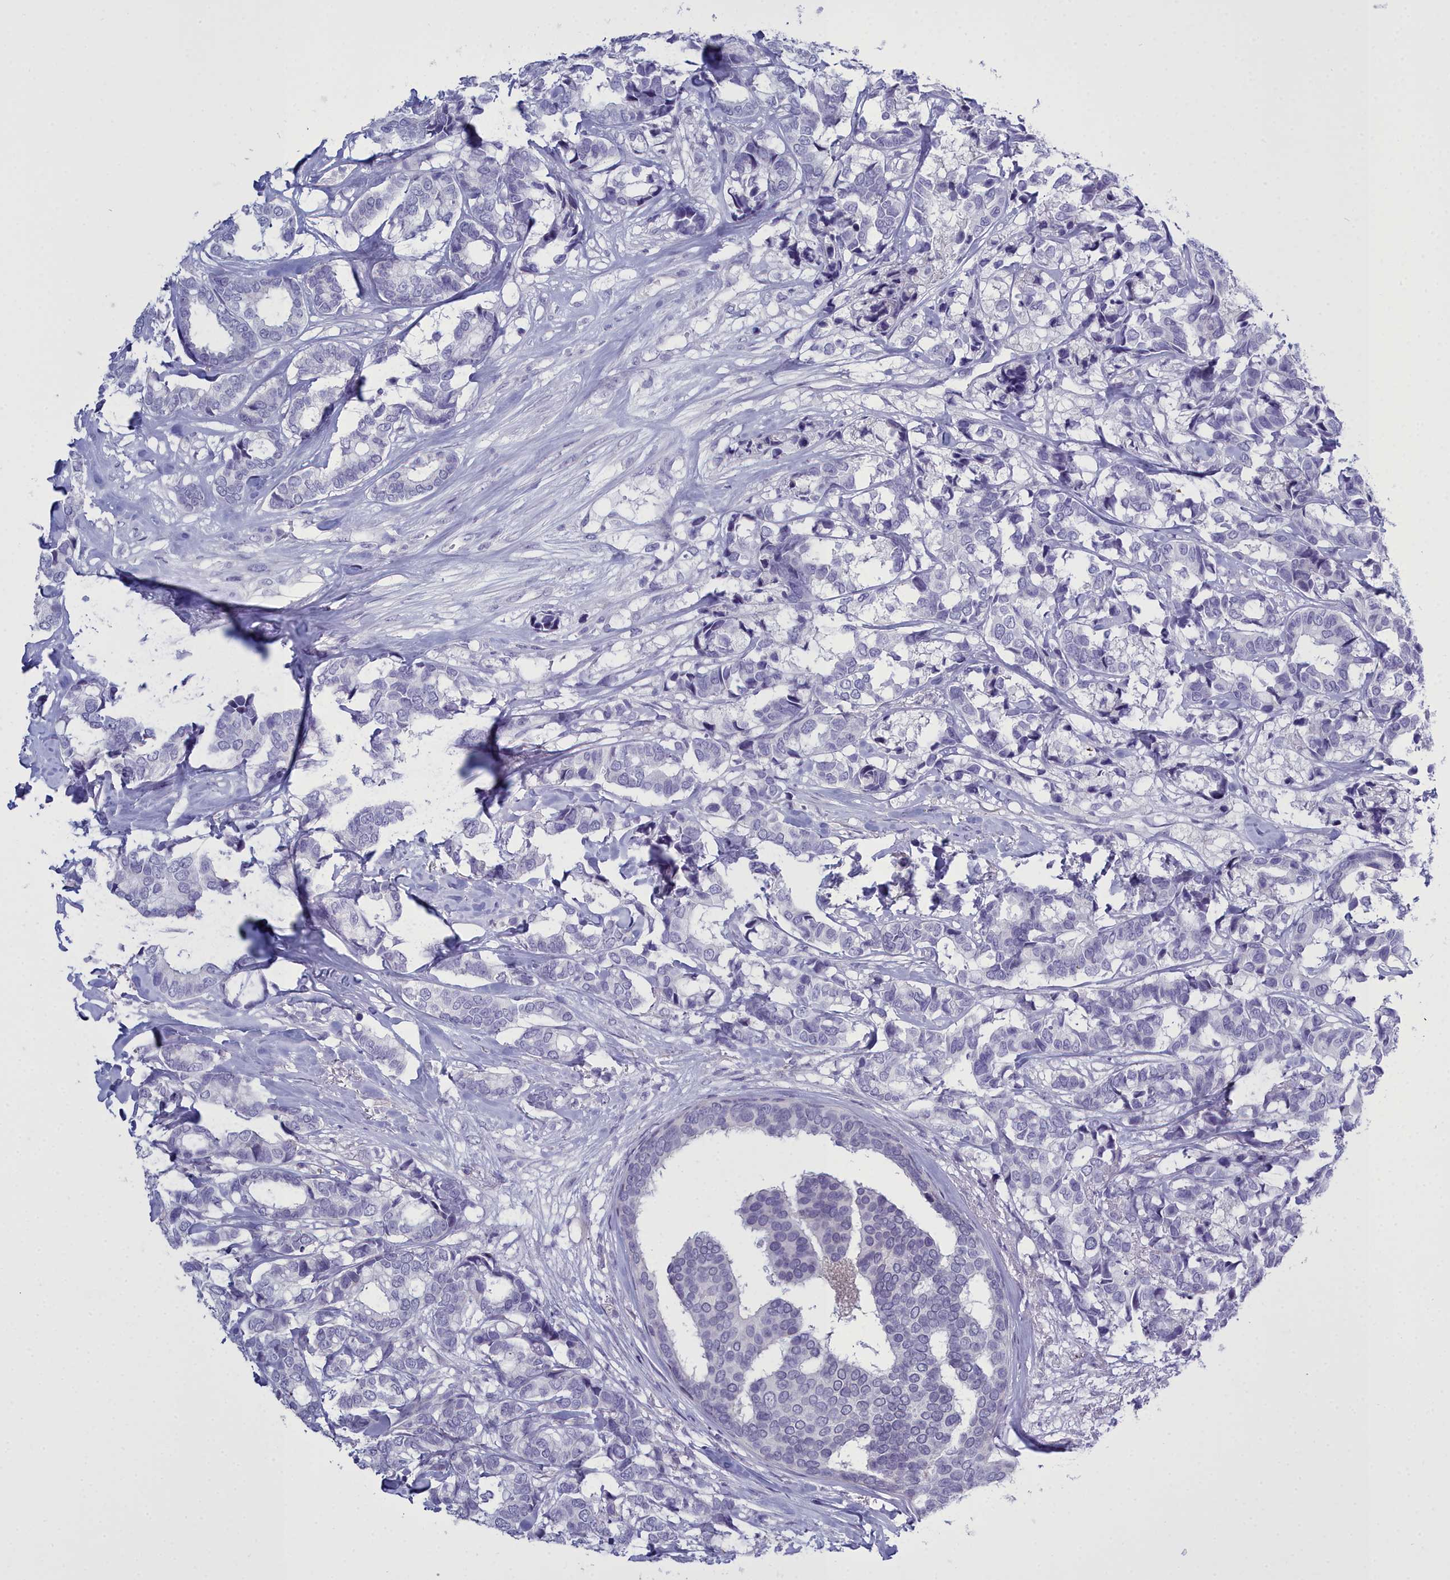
{"staining": {"intensity": "negative", "quantity": "none", "location": "none"}, "tissue": "breast cancer", "cell_type": "Tumor cells", "image_type": "cancer", "snomed": [{"axis": "morphology", "description": "Normal tissue, NOS"}, {"axis": "morphology", "description": "Duct carcinoma"}, {"axis": "topography", "description": "Breast"}], "caption": "DAB immunohistochemical staining of human breast cancer (infiltrating ductal carcinoma) shows no significant expression in tumor cells.", "gene": "MAP6", "patient": {"sex": "female", "age": 87}}